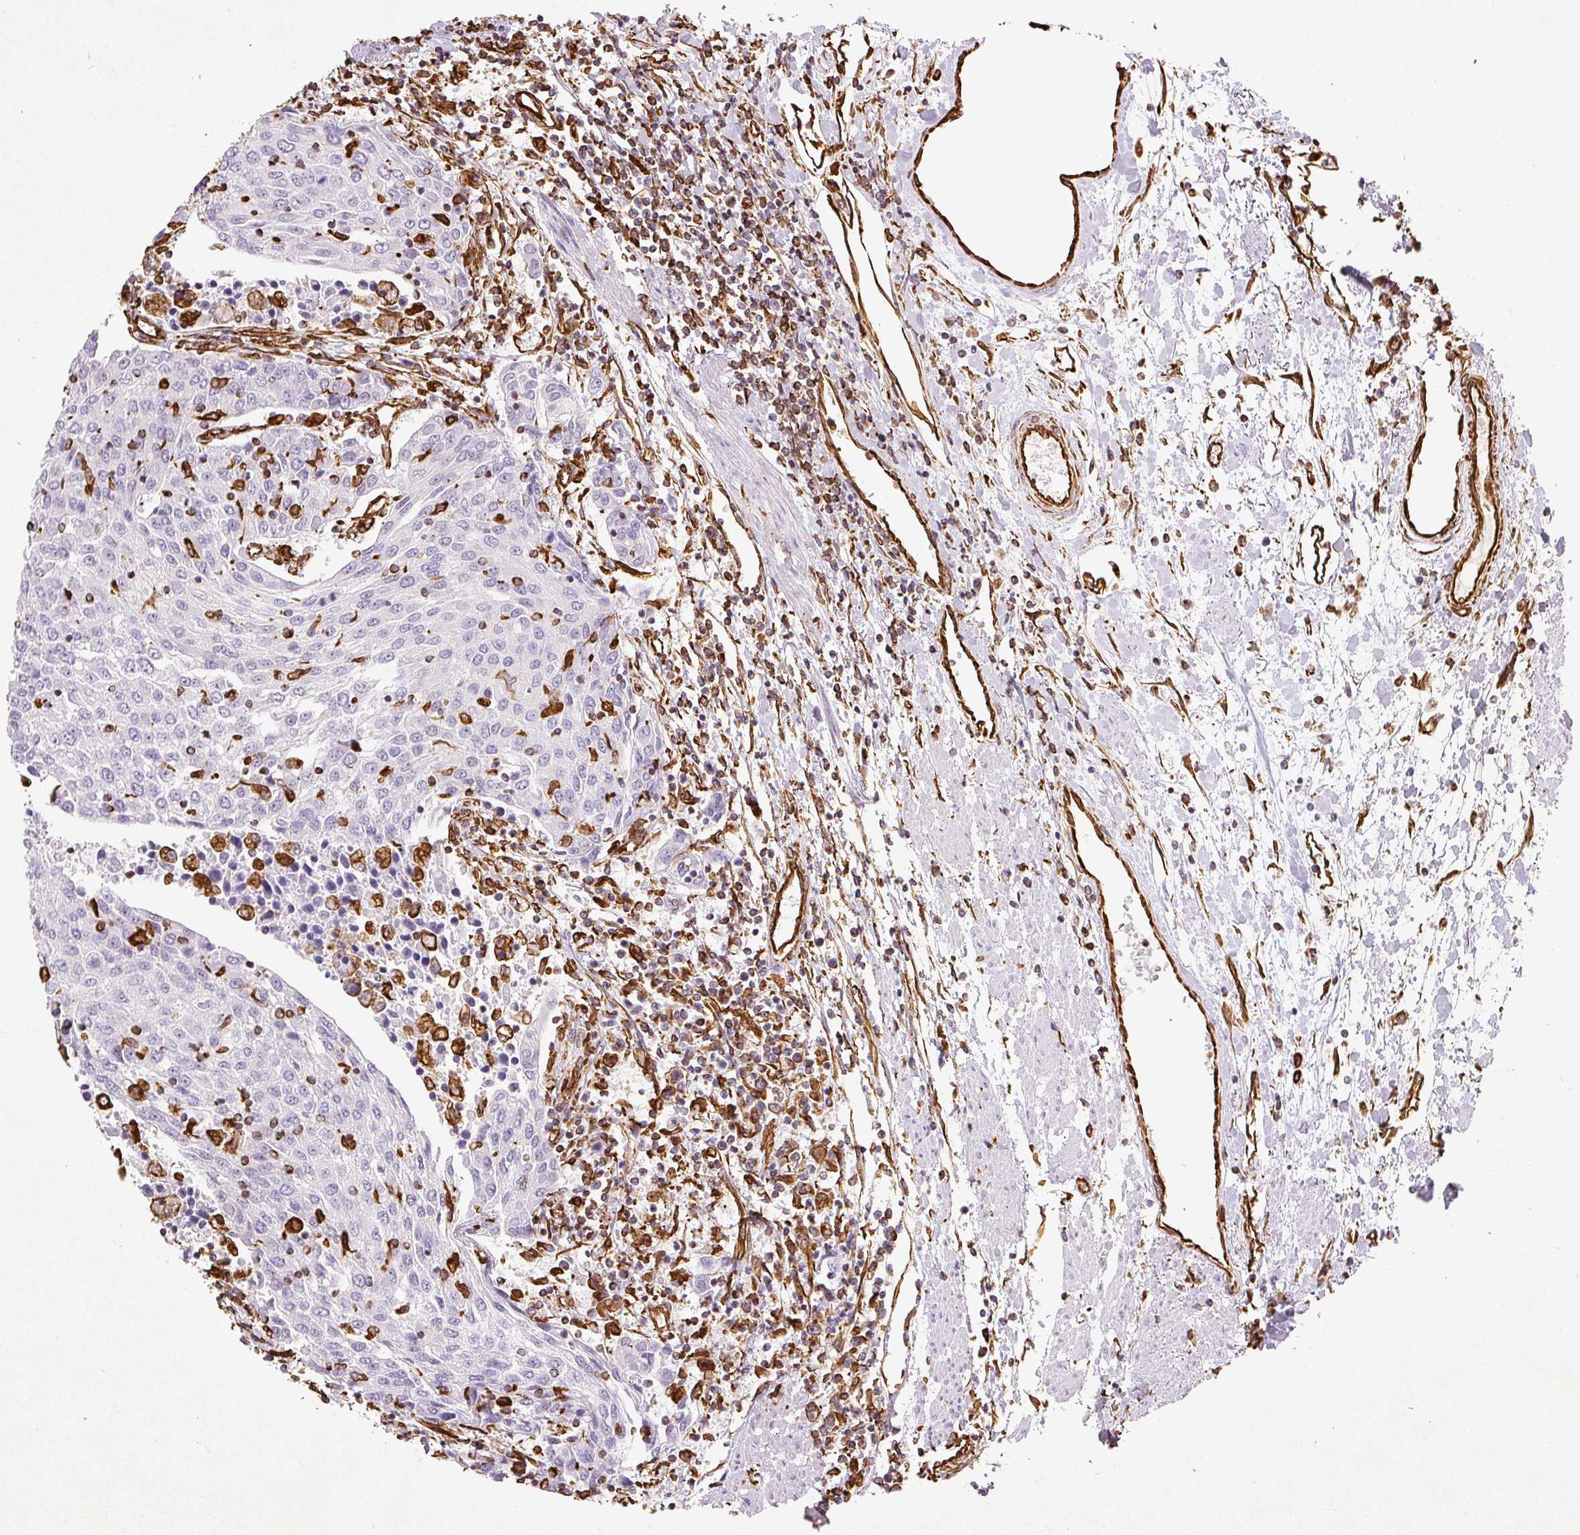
{"staining": {"intensity": "negative", "quantity": "none", "location": "none"}, "tissue": "urothelial cancer", "cell_type": "Tumor cells", "image_type": "cancer", "snomed": [{"axis": "morphology", "description": "Urothelial carcinoma, High grade"}, {"axis": "topography", "description": "Urinary bladder"}], "caption": "The photomicrograph shows no staining of tumor cells in urothelial carcinoma (high-grade). (DAB (3,3'-diaminobenzidine) IHC, high magnification).", "gene": "VIM", "patient": {"sex": "female", "age": 85}}